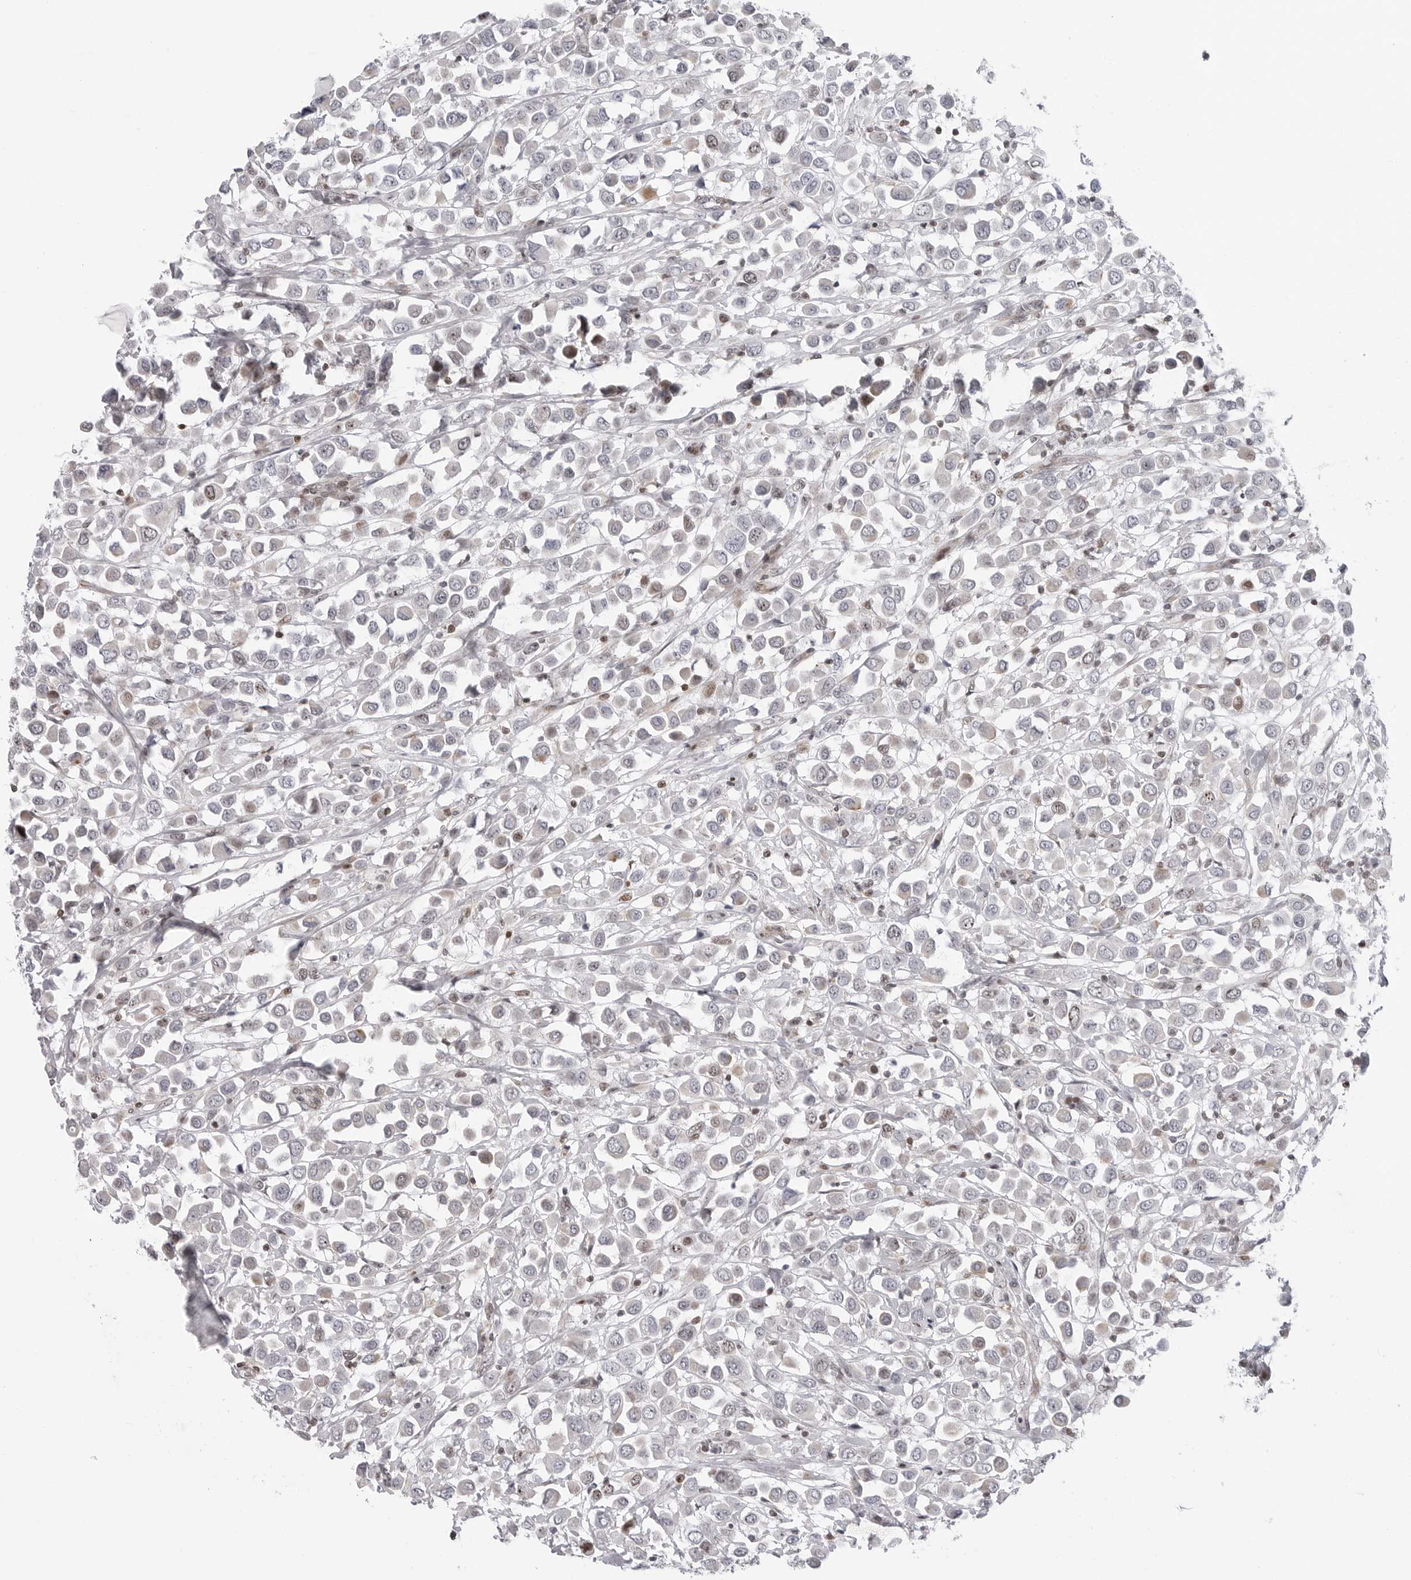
{"staining": {"intensity": "weak", "quantity": "<25%", "location": "nuclear"}, "tissue": "breast cancer", "cell_type": "Tumor cells", "image_type": "cancer", "snomed": [{"axis": "morphology", "description": "Duct carcinoma"}, {"axis": "topography", "description": "Breast"}], "caption": "DAB immunohistochemical staining of human breast invasive ductal carcinoma reveals no significant expression in tumor cells.", "gene": "FAM135B", "patient": {"sex": "female", "age": 61}}